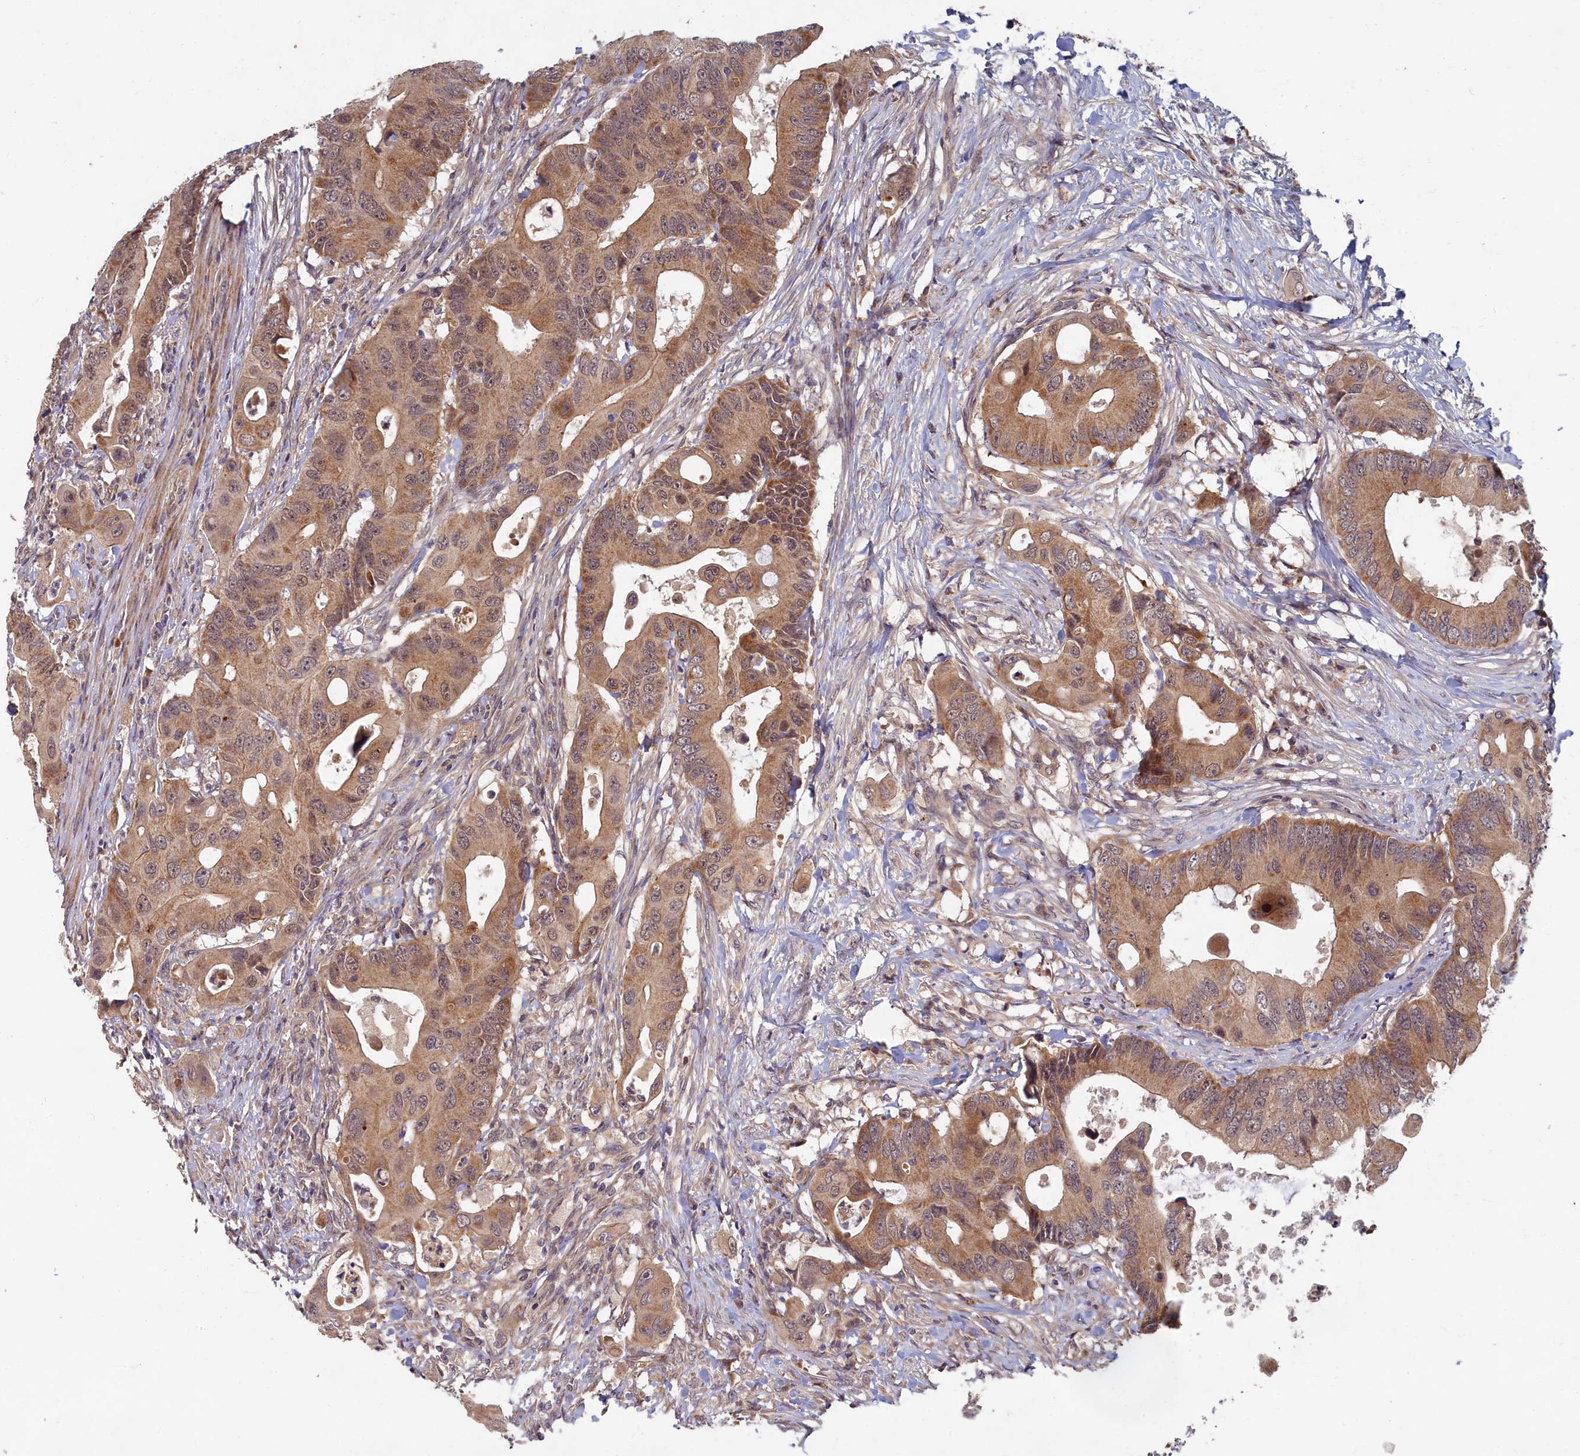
{"staining": {"intensity": "moderate", "quantity": ">75%", "location": "cytoplasmic/membranous"}, "tissue": "colorectal cancer", "cell_type": "Tumor cells", "image_type": "cancer", "snomed": [{"axis": "morphology", "description": "Adenocarcinoma, NOS"}, {"axis": "topography", "description": "Colon"}], "caption": "Immunohistochemical staining of colorectal adenocarcinoma displays moderate cytoplasmic/membranous protein expression in approximately >75% of tumor cells. The protein is stained brown, and the nuclei are stained in blue (DAB IHC with brightfield microscopy, high magnification).", "gene": "EARS2", "patient": {"sex": "male", "age": 71}}